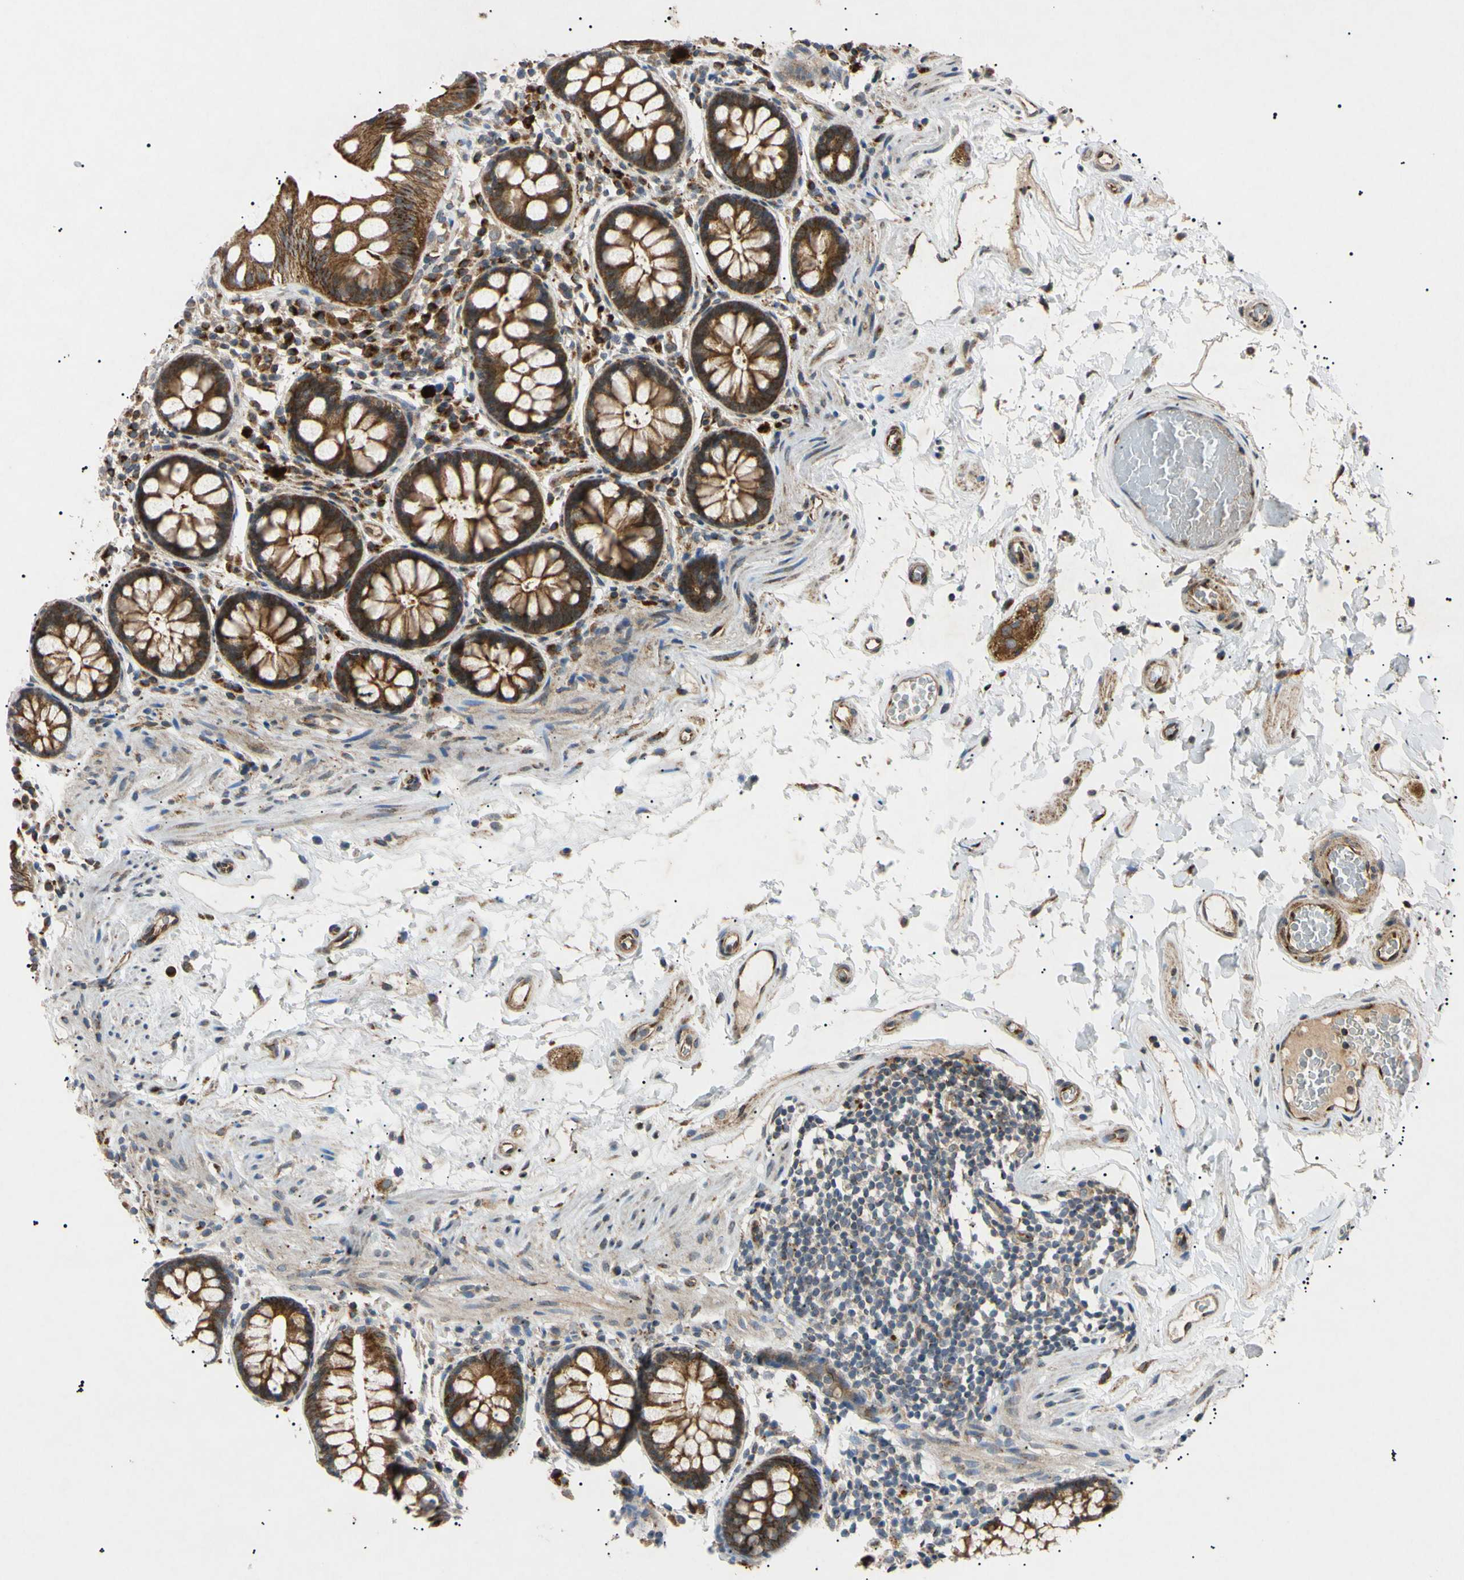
{"staining": {"intensity": "moderate", "quantity": ">75%", "location": "cytoplasmic/membranous"}, "tissue": "colon", "cell_type": "Endothelial cells", "image_type": "normal", "snomed": [{"axis": "morphology", "description": "Normal tissue, NOS"}, {"axis": "topography", "description": "Colon"}], "caption": "The histopathology image reveals staining of benign colon, revealing moderate cytoplasmic/membranous protein positivity (brown color) within endothelial cells.", "gene": "TUBB4A", "patient": {"sex": "female", "age": 80}}